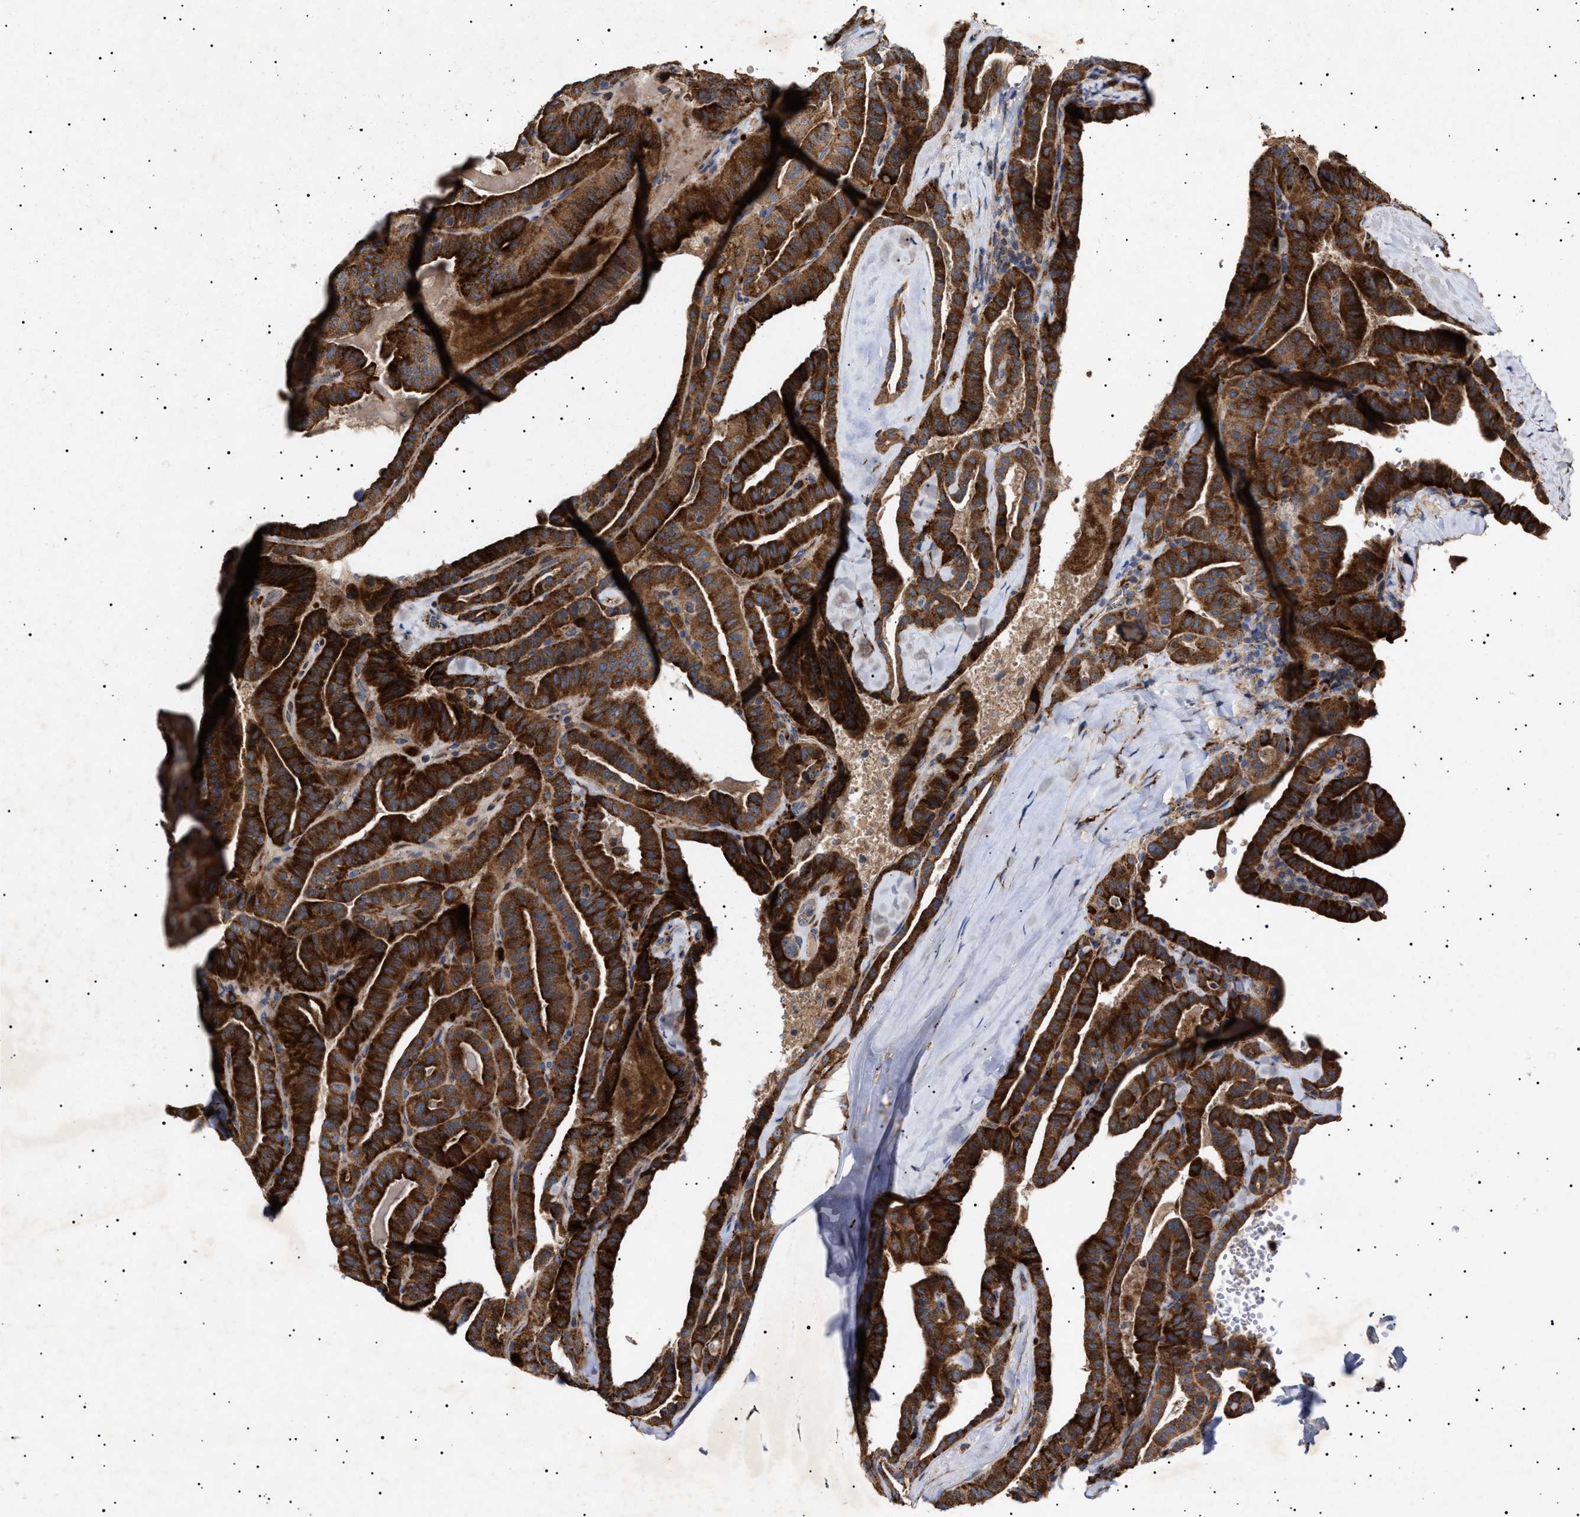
{"staining": {"intensity": "strong", "quantity": ">75%", "location": "cytoplasmic/membranous"}, "tissue": "thyroid cancer", "cell_type": "Tumor cells", "image_type": "cancer", "snomed": [{"axis": "morphology", "description": "Papillary adenocarcinoma, NOS"}, {"axis": "topography", "description": "Thyroid gland"}], "caption": "Thyroid cancer (papillary adenocarcinoma) stained for a protein reveals strong cytoplasmic/membranous positivity in tumor cells.", "gene": "MRPL10", "patient": {"sex": "male", "age": 77}}